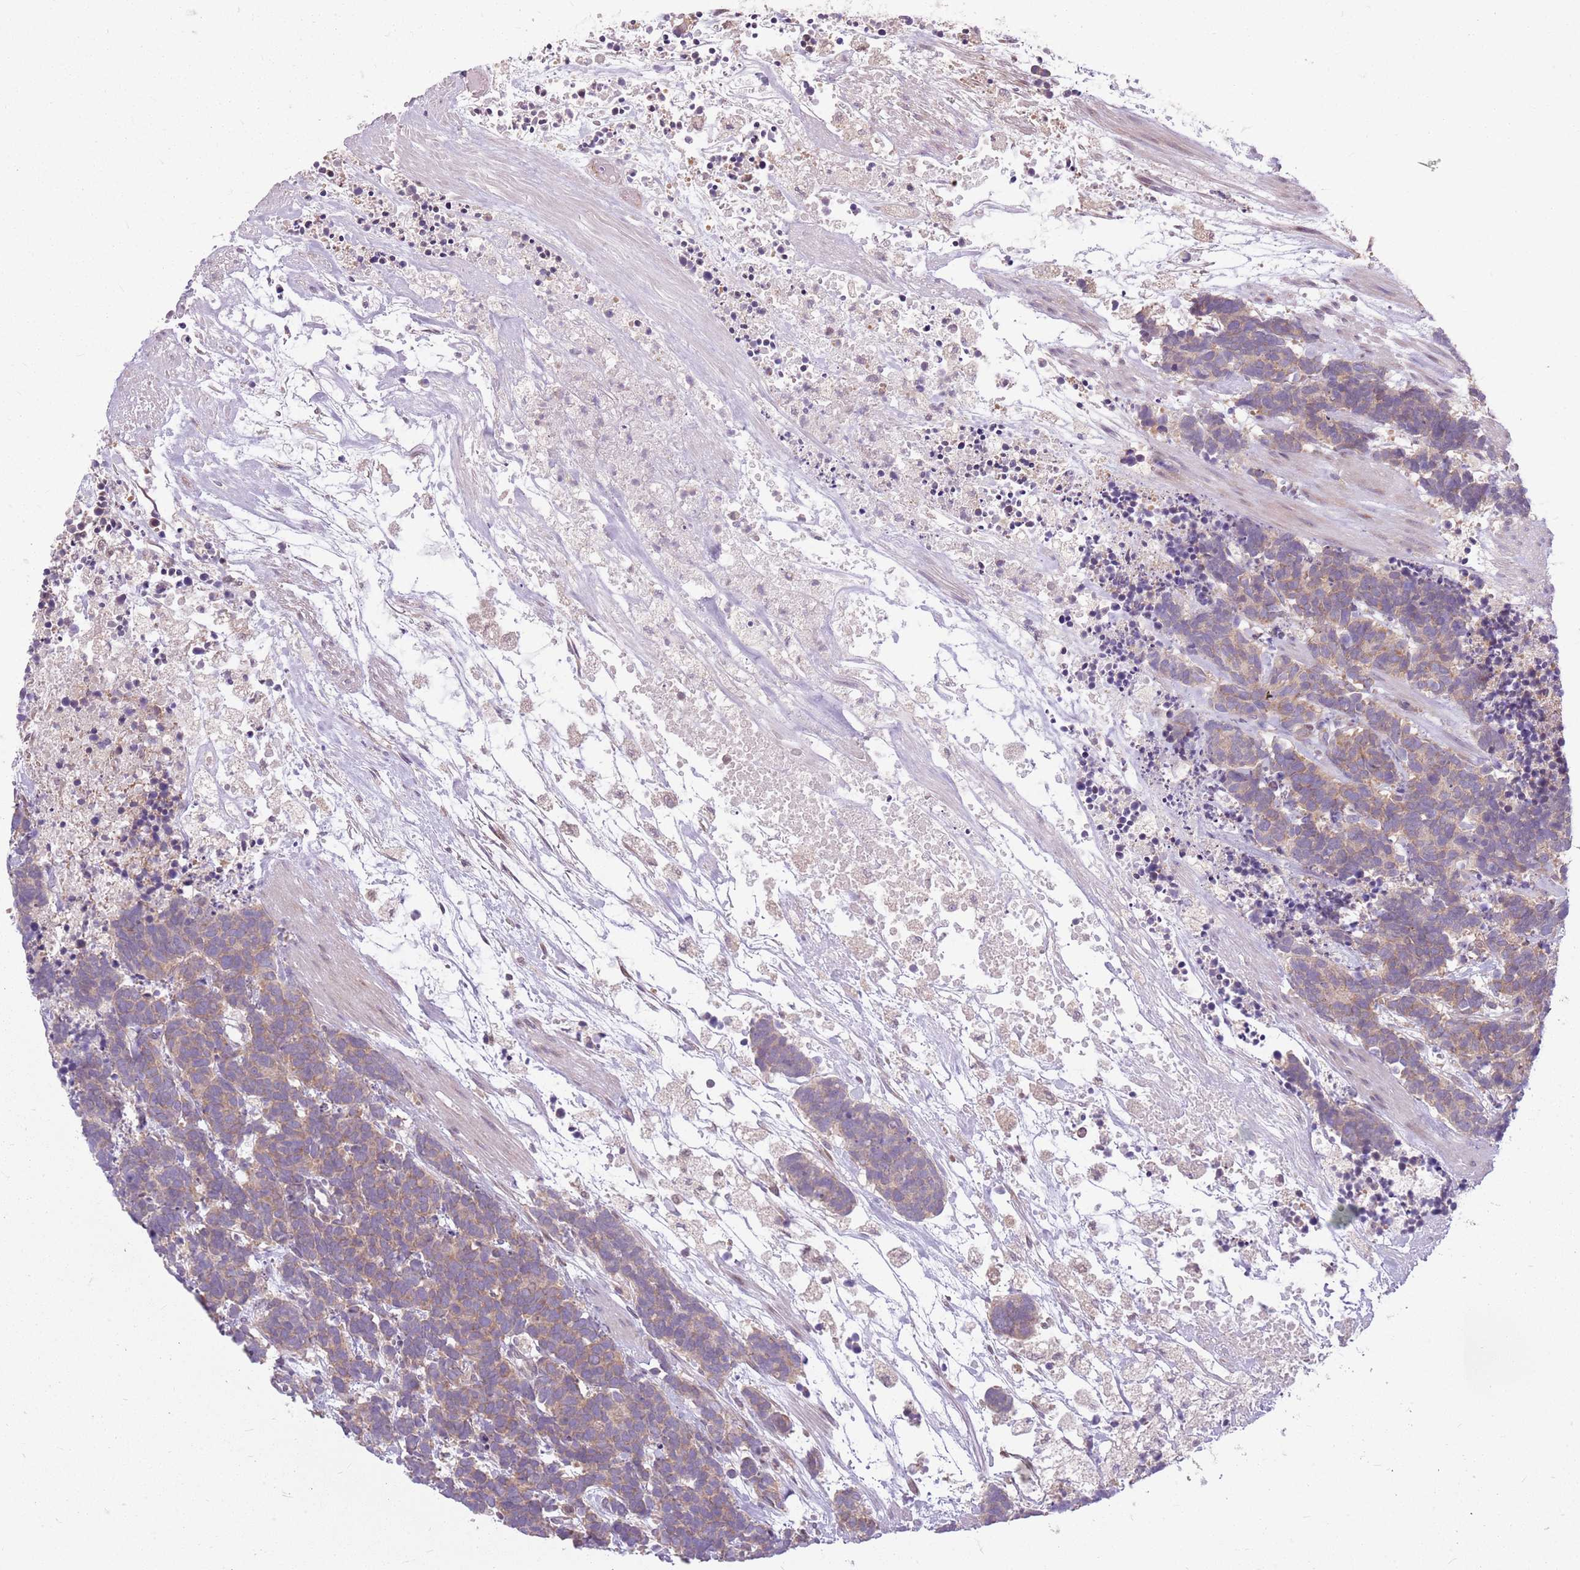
{"staining": {"intensity": "moderate", "quantity": ">75%", "location": "cytoplasmic/membranous"}, "tissue": "carcinoid", "cell_type": "Tumor cells", "image_type": "cancer", "snomed": [{"axis": "morphology", "description": "Carcinoma, NOS"}, {"axis": "morphology", "description": "Carcinoid, malignant, NOS"}, {"axis": "topography", "description": "Prostate"}], "caption": "DAB immunohistochemical staining of human malignant carcinoid exhibits moderate cytoplasmic/membranous protein positivity in approximately >75% of tumor cells.", "gene": "PPP1R27", "patient": {"sex": "male", "age": 57}}